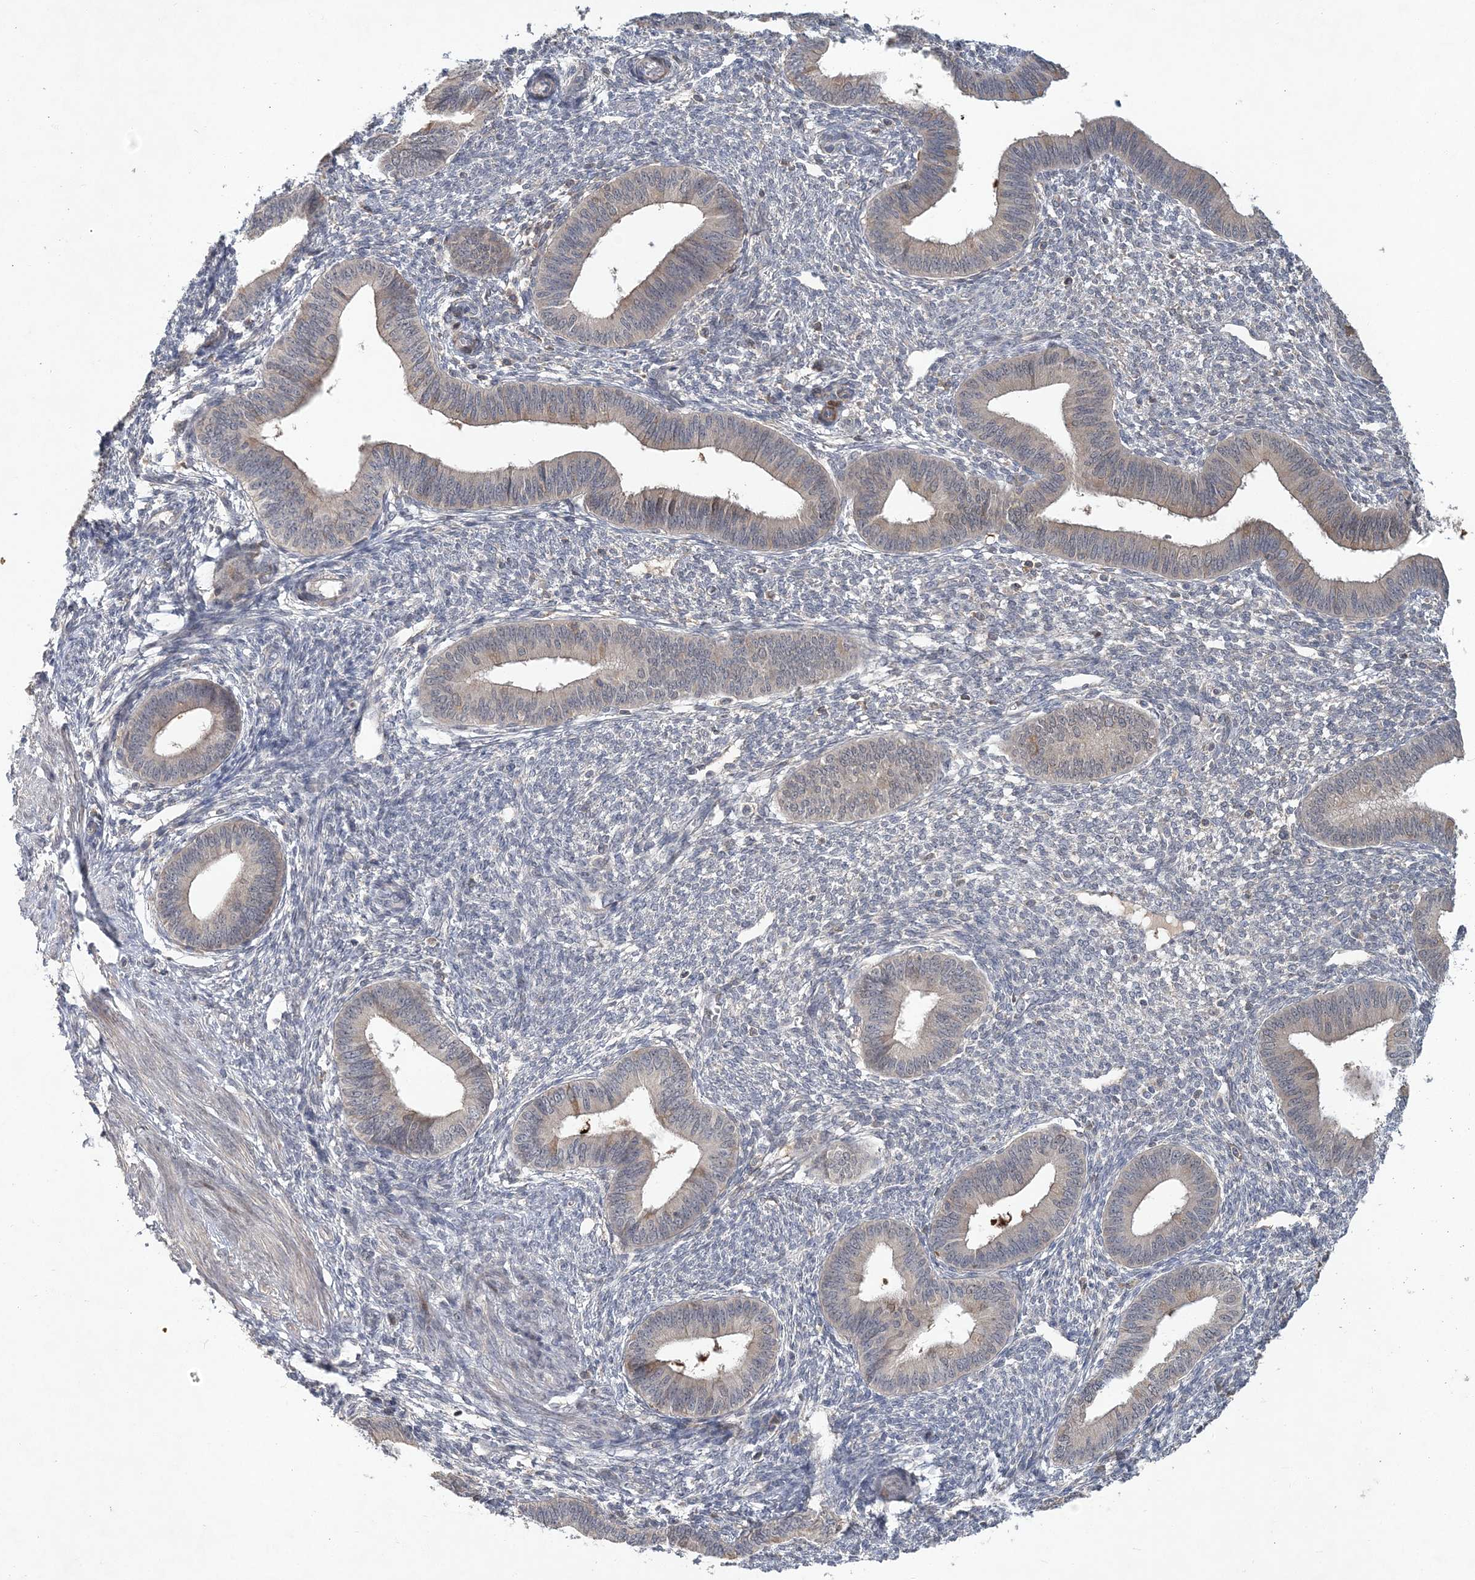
{"staining": {"intensity": "negative", "quantity": "none", "location": "none"}, "tissue": "endometrium", "cell_type": "Cells in endometrial stroma", "image_type": "normal", "snomed": [{"axis": "morphology", "description": "Normal tissue, NOS"}, {"axis": "topography", "description": "Endometrium"}], "caption": "IHC photomicrograph of normal human endometrium stained for a protein (brown), which exhibits no expression in cells in endometrial stroma.", "gene": "RNF25", "patient": {"sex": "female", "age": 46}}